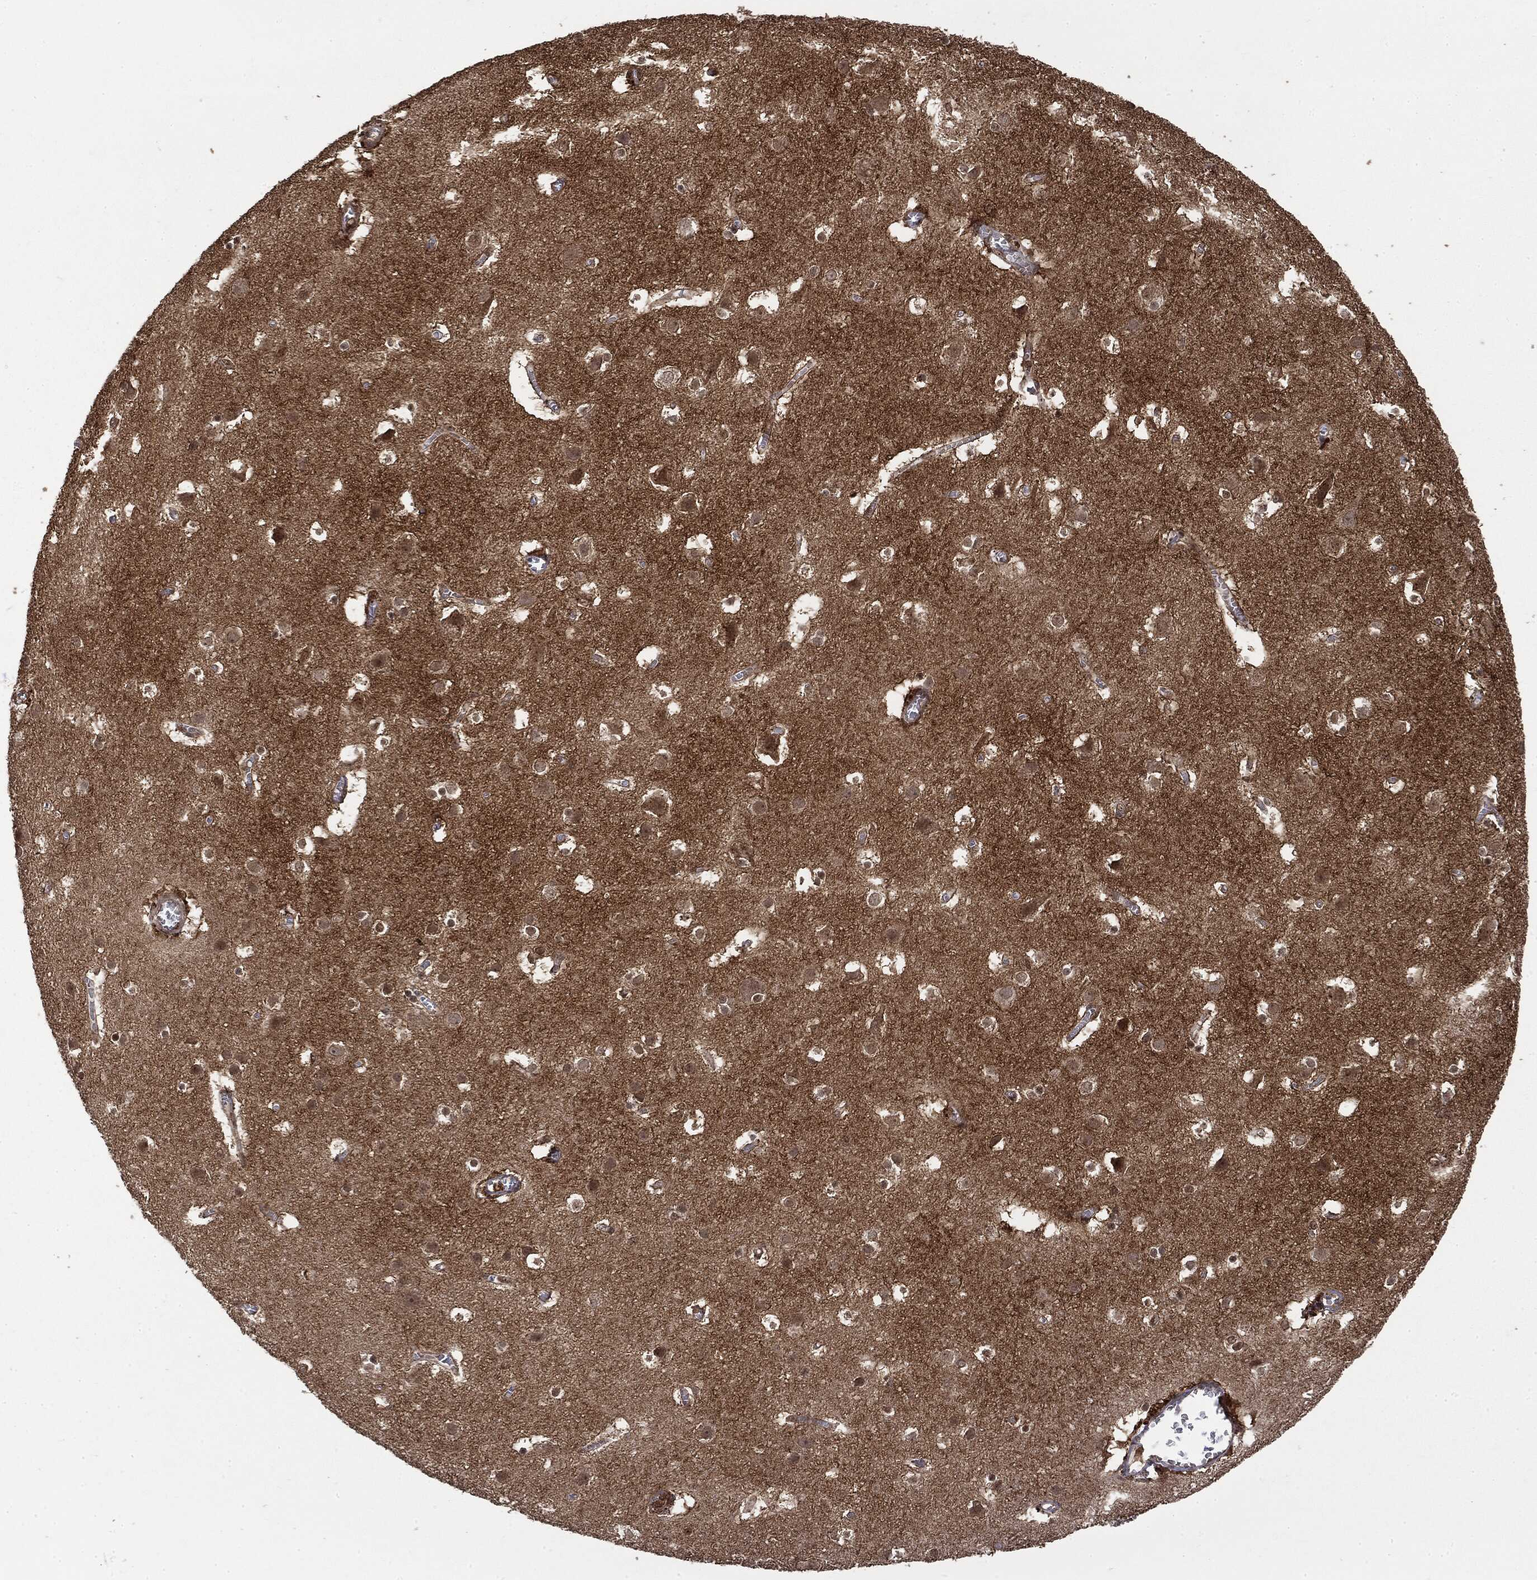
{"staining": {"intensity": "strong", "quantity": ">75%", "location": "nuclear"}, "tissue": "cerebral cortex", "cell_type": "Endothelial cells", "image_type": "normal", "snomed": [{"axis": "morphology", "description": "Normal tissue, NOS"}, {"axis": "topography", "description": "Cerebral cortex"}], "caption": "Cerebral cortex stained with DAB (3,3'-diaminobenzidine) IHC displays high levels of strong nuclear staining in about >75% of endothelial cells.", "gene": "CTDP1", "patient": {"sex": "male", "age": 59}}